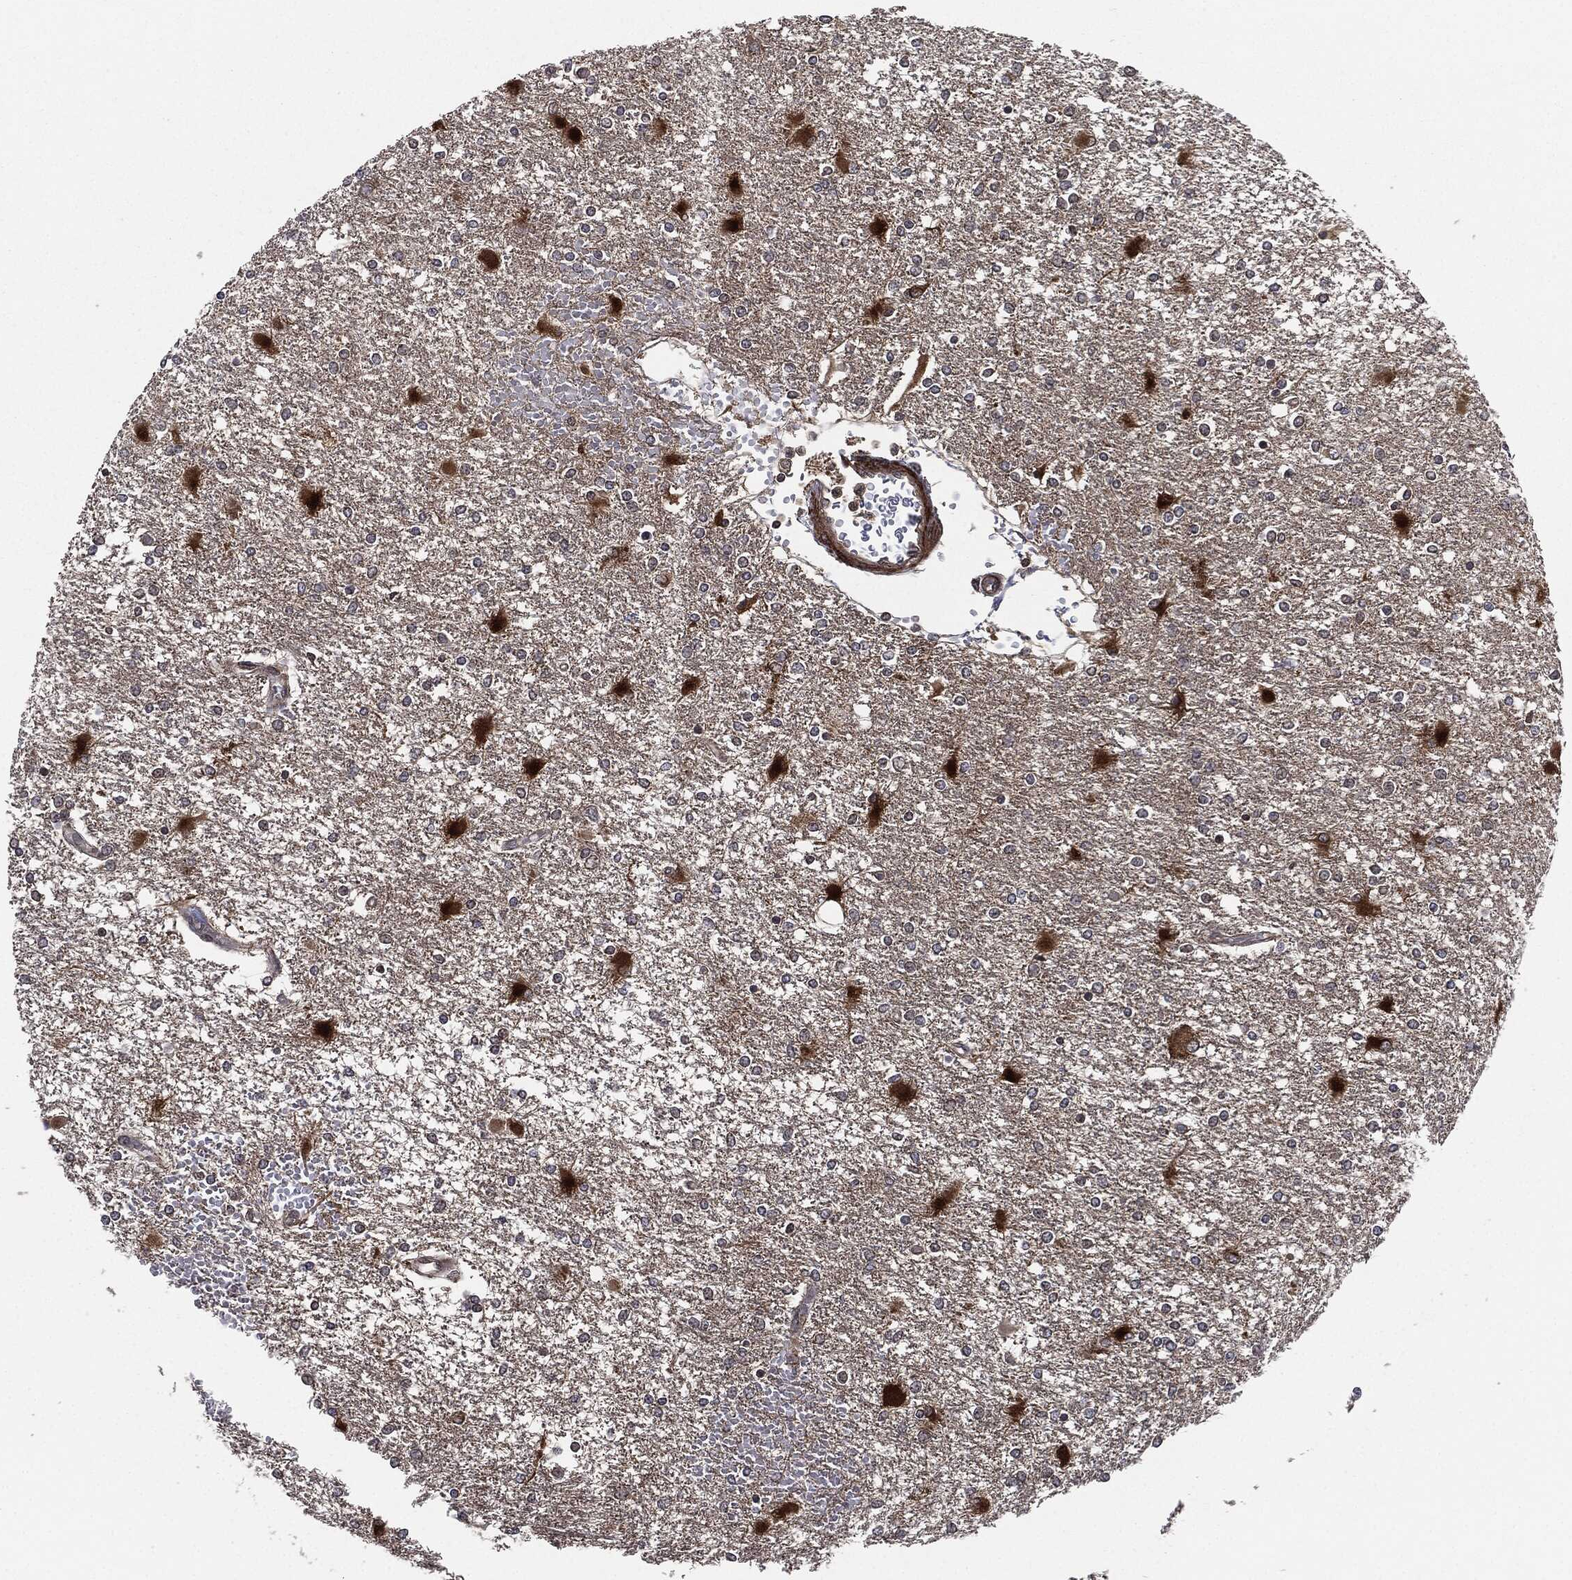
{"staining": {"intensity": "negative", "quantity": "none", "location": "none"}, "tissue": "glioma", "cell_type": "Tumor cells", "image_type": "cancer", "snomed": [{"axis": "morphology", "description": "Glioma, malignant, High grade"}, {"axis": "topography", "description": "Cerebral cortex"}], "caption": "High magnification brightfield microscopy of glioma stained with DAB (brown) and counterstained with hematoxylin (blue): tumor cells show no significant positivity.", "gene": "UBR1", "patient": {"sex": "male", "age": 79}}